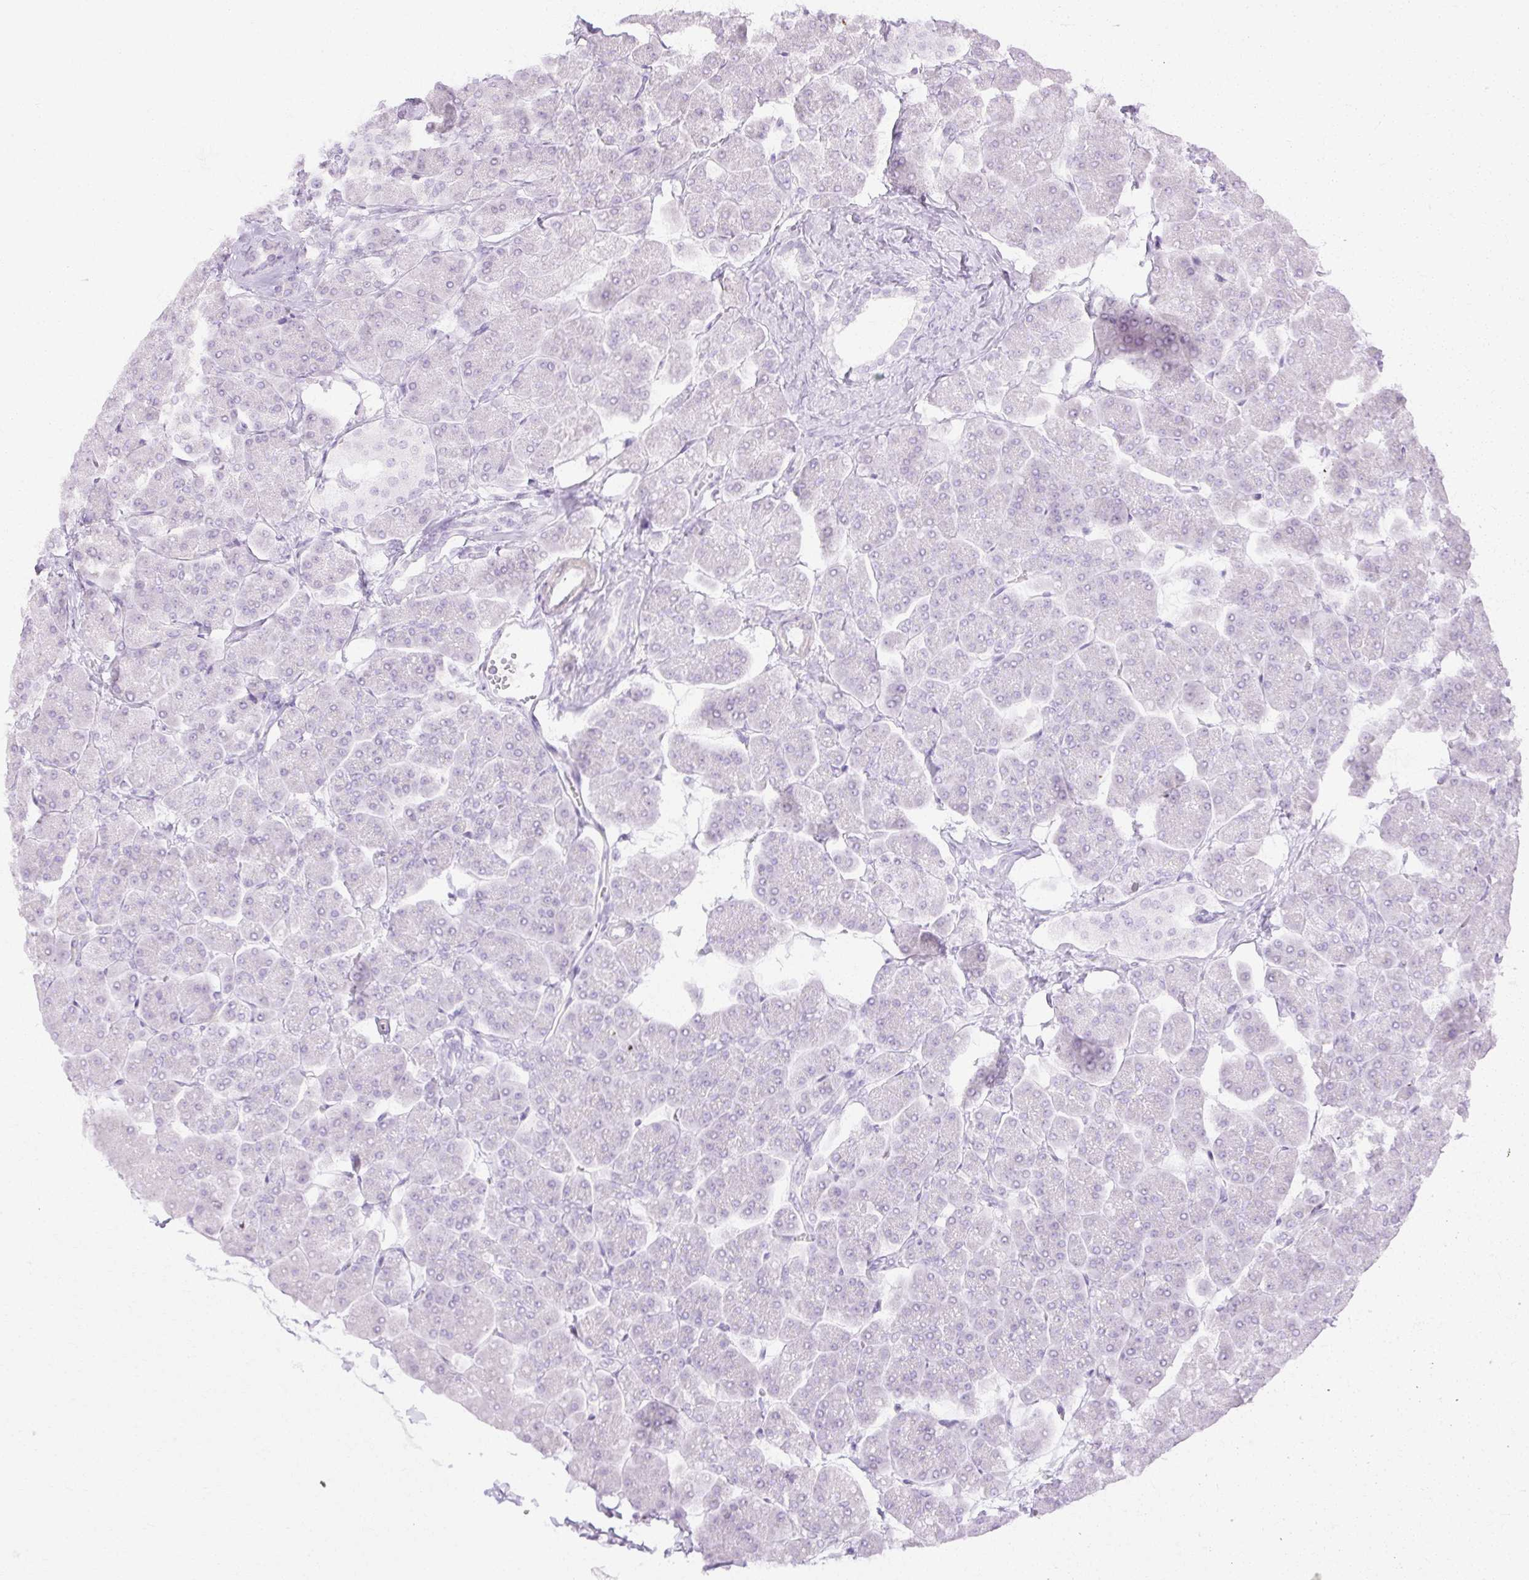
{"staining": {"intensity": "negative", "quantity": "none", "location": "none"}, "tissue": "pancreas", "cell_type": "Exocrine glandular cells", "image_type": "normal", "snomed": [{"axis": "morphology", "description": "Normal tissue, NOS"}, {"axis": "topography", "description": "Pancreas"}, {"axis": "topography", "description": "Peripheral nerve tissue"}], "caption": "A micrograph of human pancreas is negative for staining in exocrine glandular cells. (DAB (3,3'-diaminobenzidine) IHC visualized using brightfield microscopy, high magnification).", "gene": "C3orf49", "patient": {"sex": "male", "age": 54}}